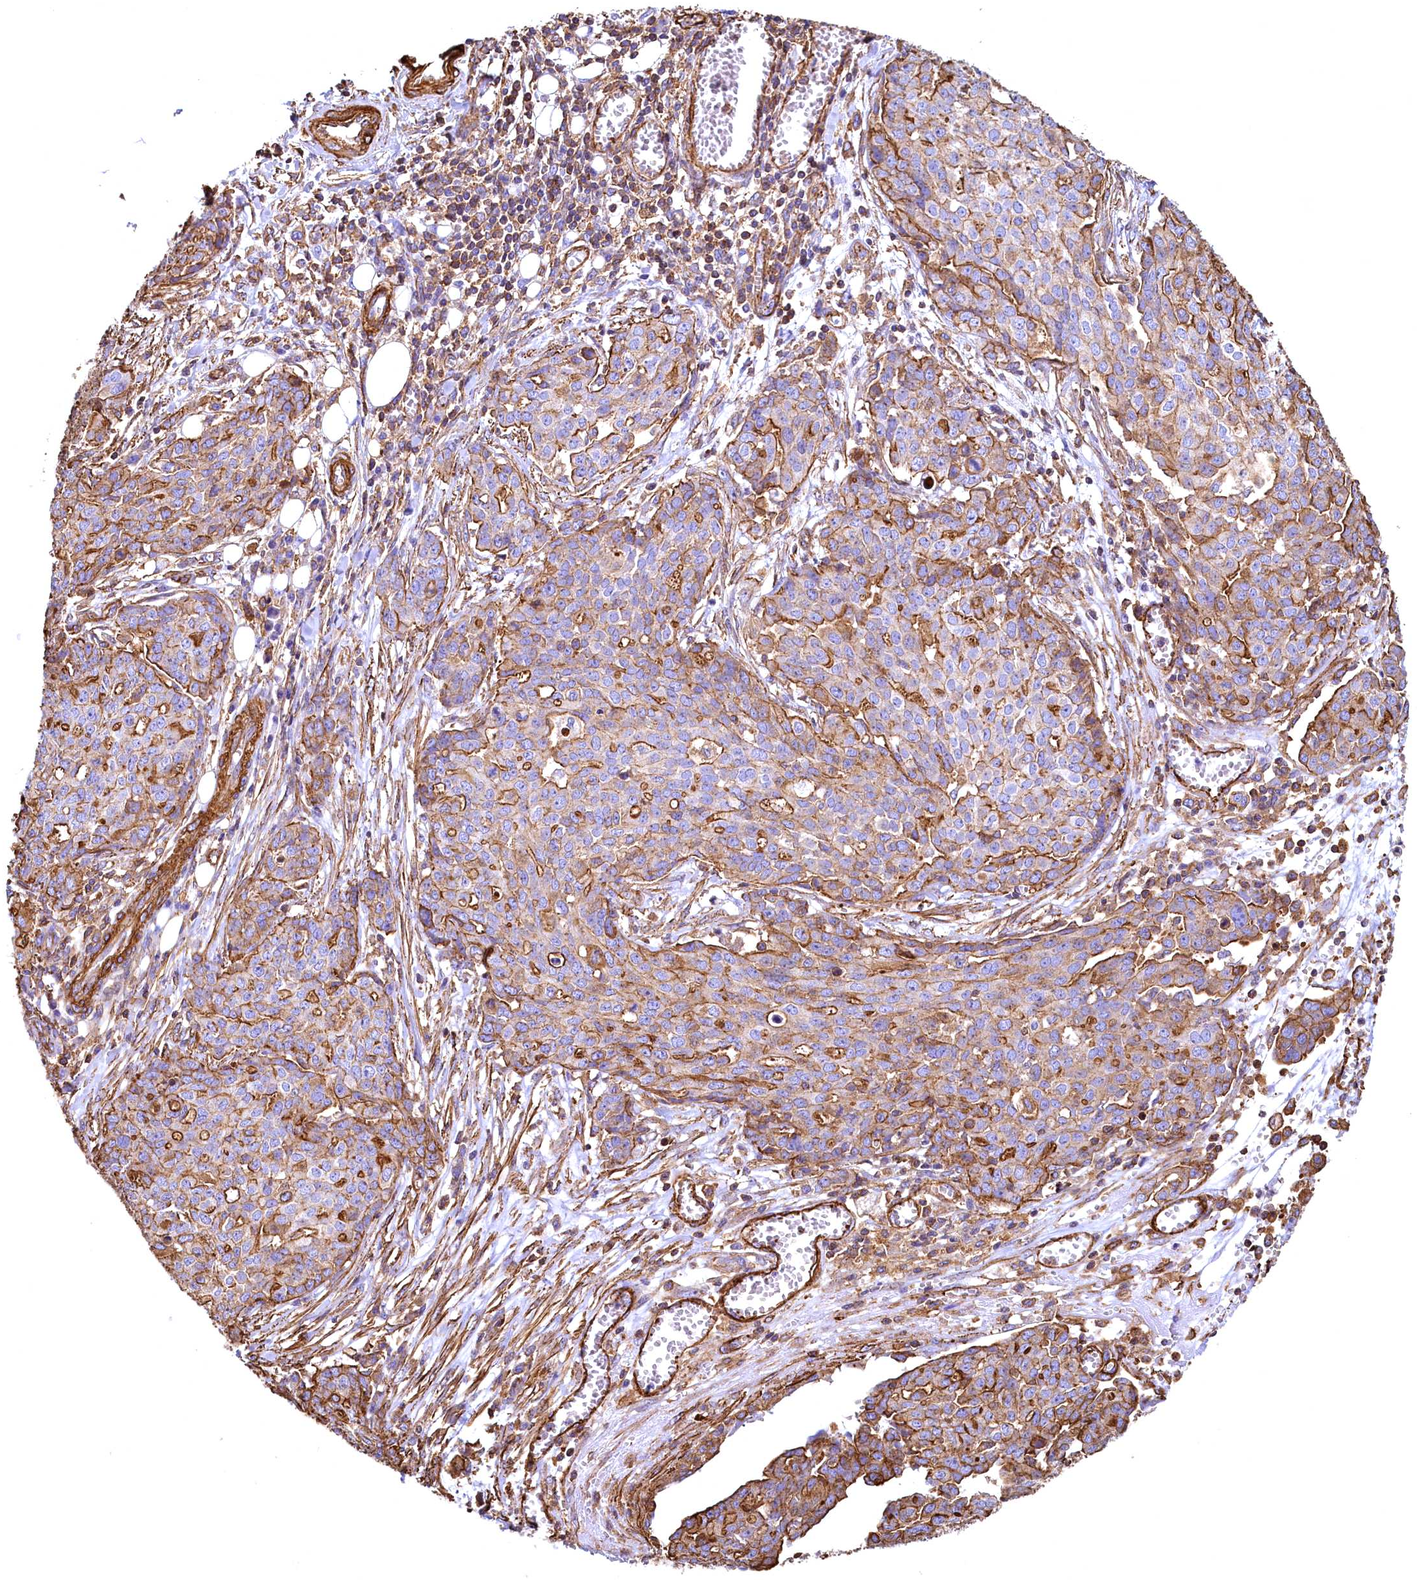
{"staining": {"intensity": "strong", "quantity": ">75%", "location": "cytoplasmic/membranous"}, "tissue": "ovarian cancer", "cell_type": "Tumor cells", "image_type": "cancer", "snomed": [{"axis": "morphology", "description": "Cystadenocarcinoma, serous, NOS"}, {"axis": "topography", "description": "Soft tissue"}, {"axis": "topography", "description": "Ovary"}], "caption": "This histopathology image reveals immunohistochemistry (IHC) staining of ovarian serous cystadenocarcinoma, with high strong cytoplasmic/membranous expression in about >75% of tumor cells.", "gene": "THBS1", "patient": {"sex": "female", "age": 57}}